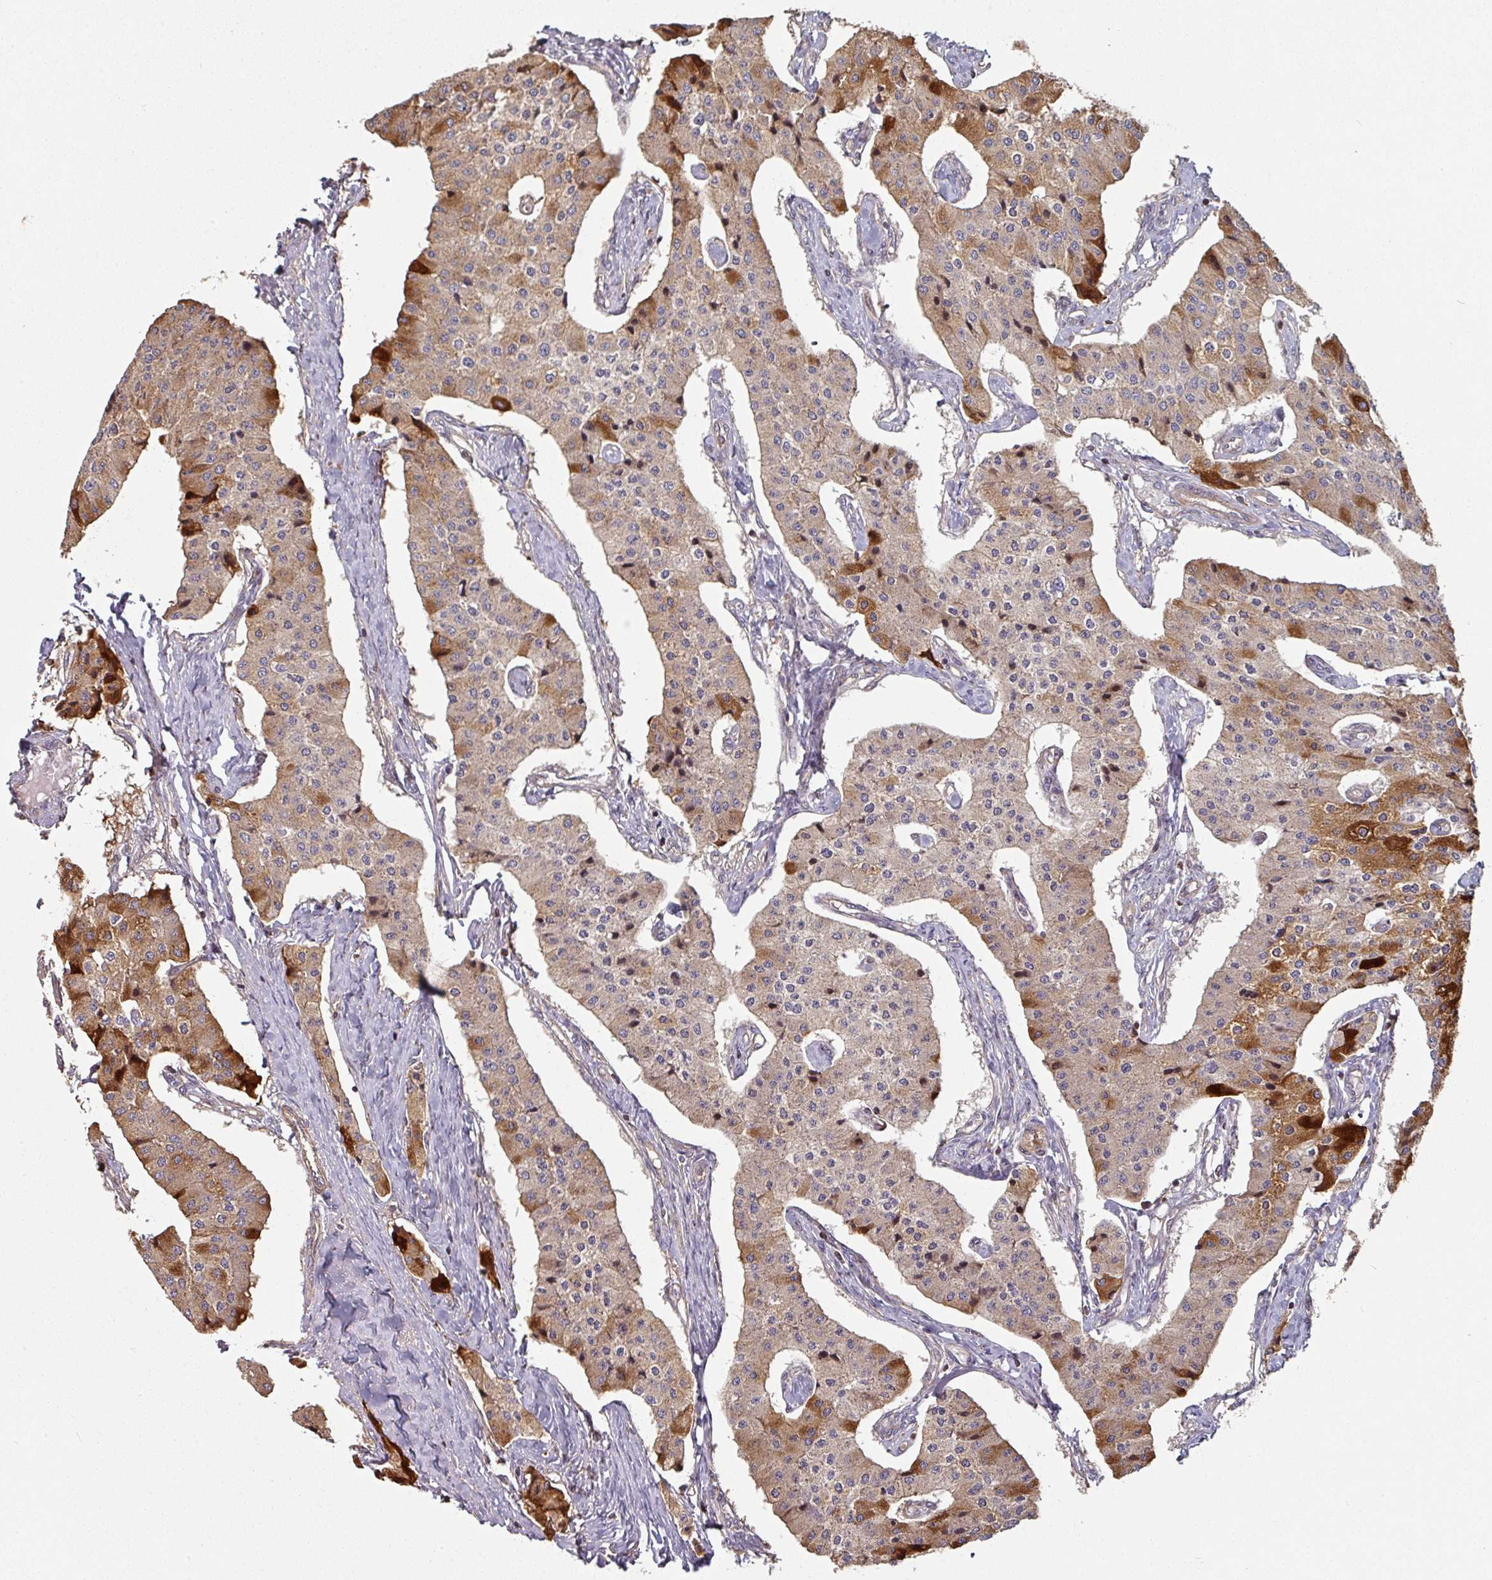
{"staining": {"intensity": "strong", "quantity": "25%-75%", "location": "cytoplasmic/membranous"}, "tissue": "carcinoid", "cell_type": "Tumor cells", "image_type": "cancer", "snomed": [{"axis": "morphology", "description": "Carcinoid, malignant, NOS"}, {"axis": "topography", "description": "Colon"}], "caption": "Protein expression analysis of carcinoid (malignant) exhibits strong cytoplasmic/membranous staining in about 25%-75% of tumor cells.", "gene": "SIK1", "patient": {"sex": "female", "age": 52}}